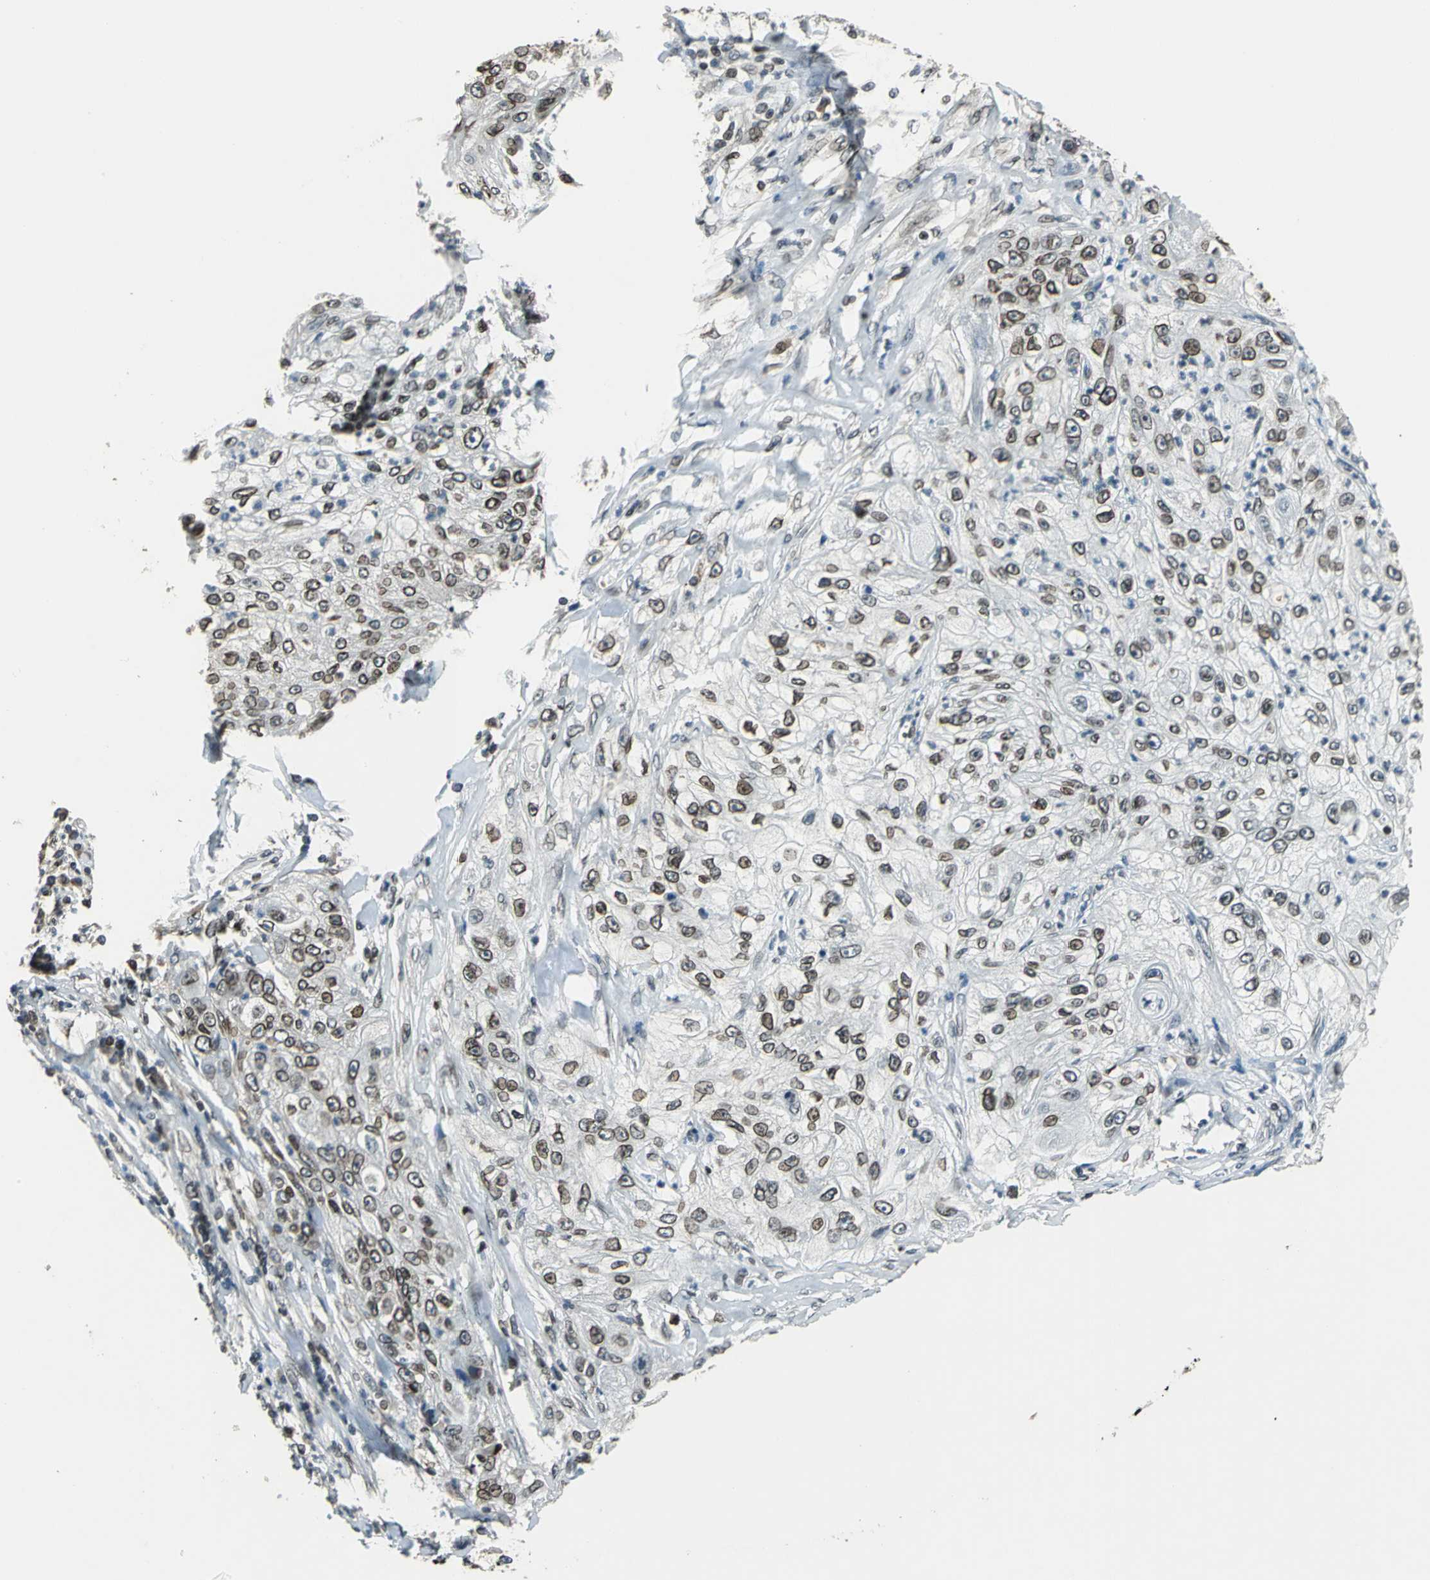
{"staining": {"intensity": "moderate", "quantity": ">75%", "location": "cytoplasmic/membranous,nuclear"}, "tissue": "lung cancer", "cell_type": "Tumor cells", "image_type": "cancer", "snomed": [{"axis": "morphology", "description": "Inflammation, NOS"}, {"axis": "morphology", "description": "Squamous cell carcinoma, NOS"}, {"axis": "topography", "description": "Lymph node"}, {"axis": "topography", "description": "Soft tissue"}, {"axis": "topography", "description": "Lung"}], "caption": "Protein expression by immunohistochemistry exhibits moderate cytoplasmic/membranous and nuclear positivity in approximately >75% of tumor cells in lung squamous cell carcinoma.", "gene": "BRIP1", "patient": {"sex": "male", "age": 66}}